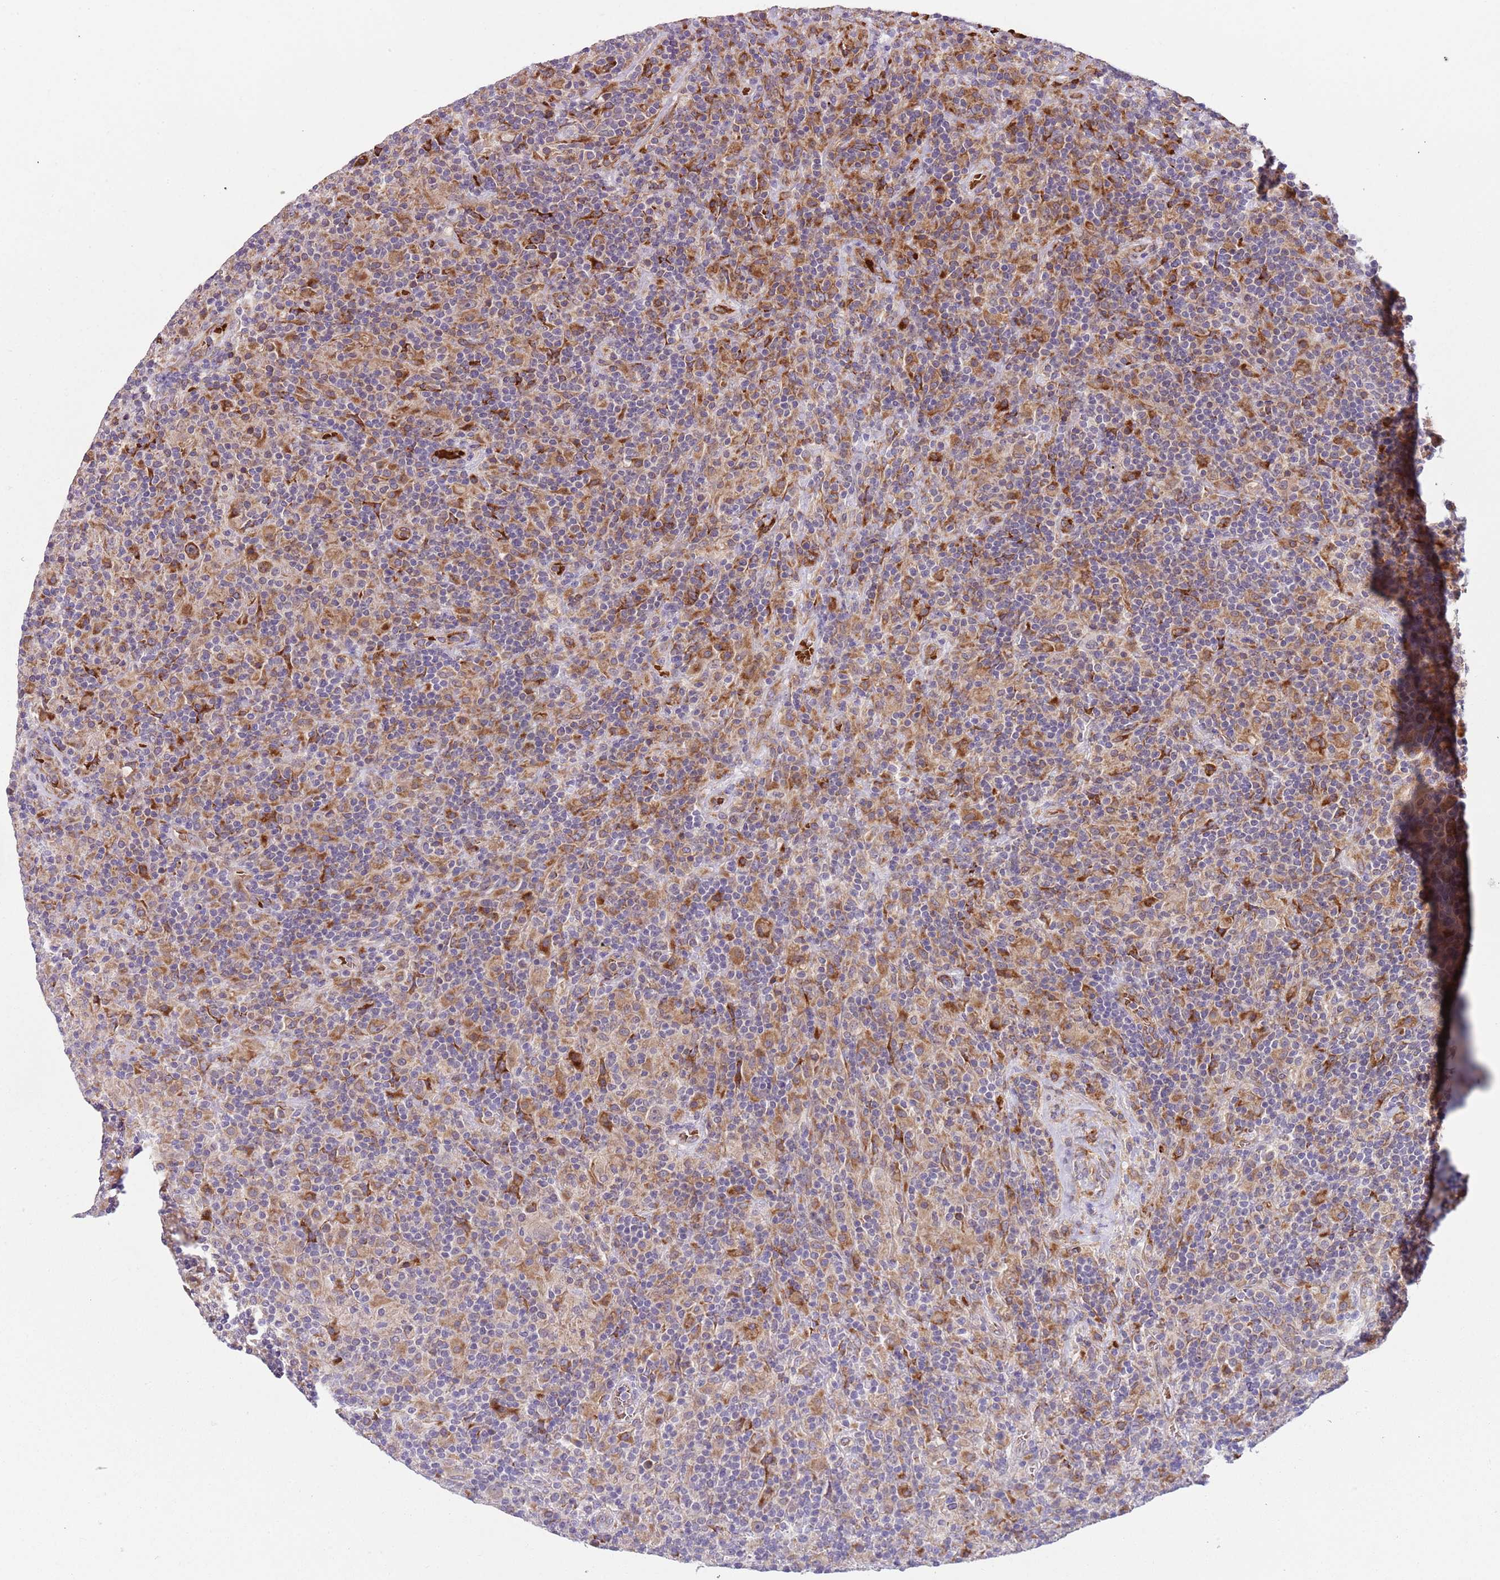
{"staining": {"intensity": "moderate", "quantity": ">75%", "location": "cytoplasmic/membranous"}, "tissue": "lymphoma", "cell_type": "Tumor cells", "image_type": "cancer", "snomed": [{"axis": "morphology", "description": "Hodgkin's disease, NOS"}, {"axis": "topography", "description": "Lymph node"}], "caption": "Human lymphoma stained with a protein marker demonstrates moderate staining in tumor cells.", "gene": "VWCE", "patient": {"sex": "male", "age": 70}}